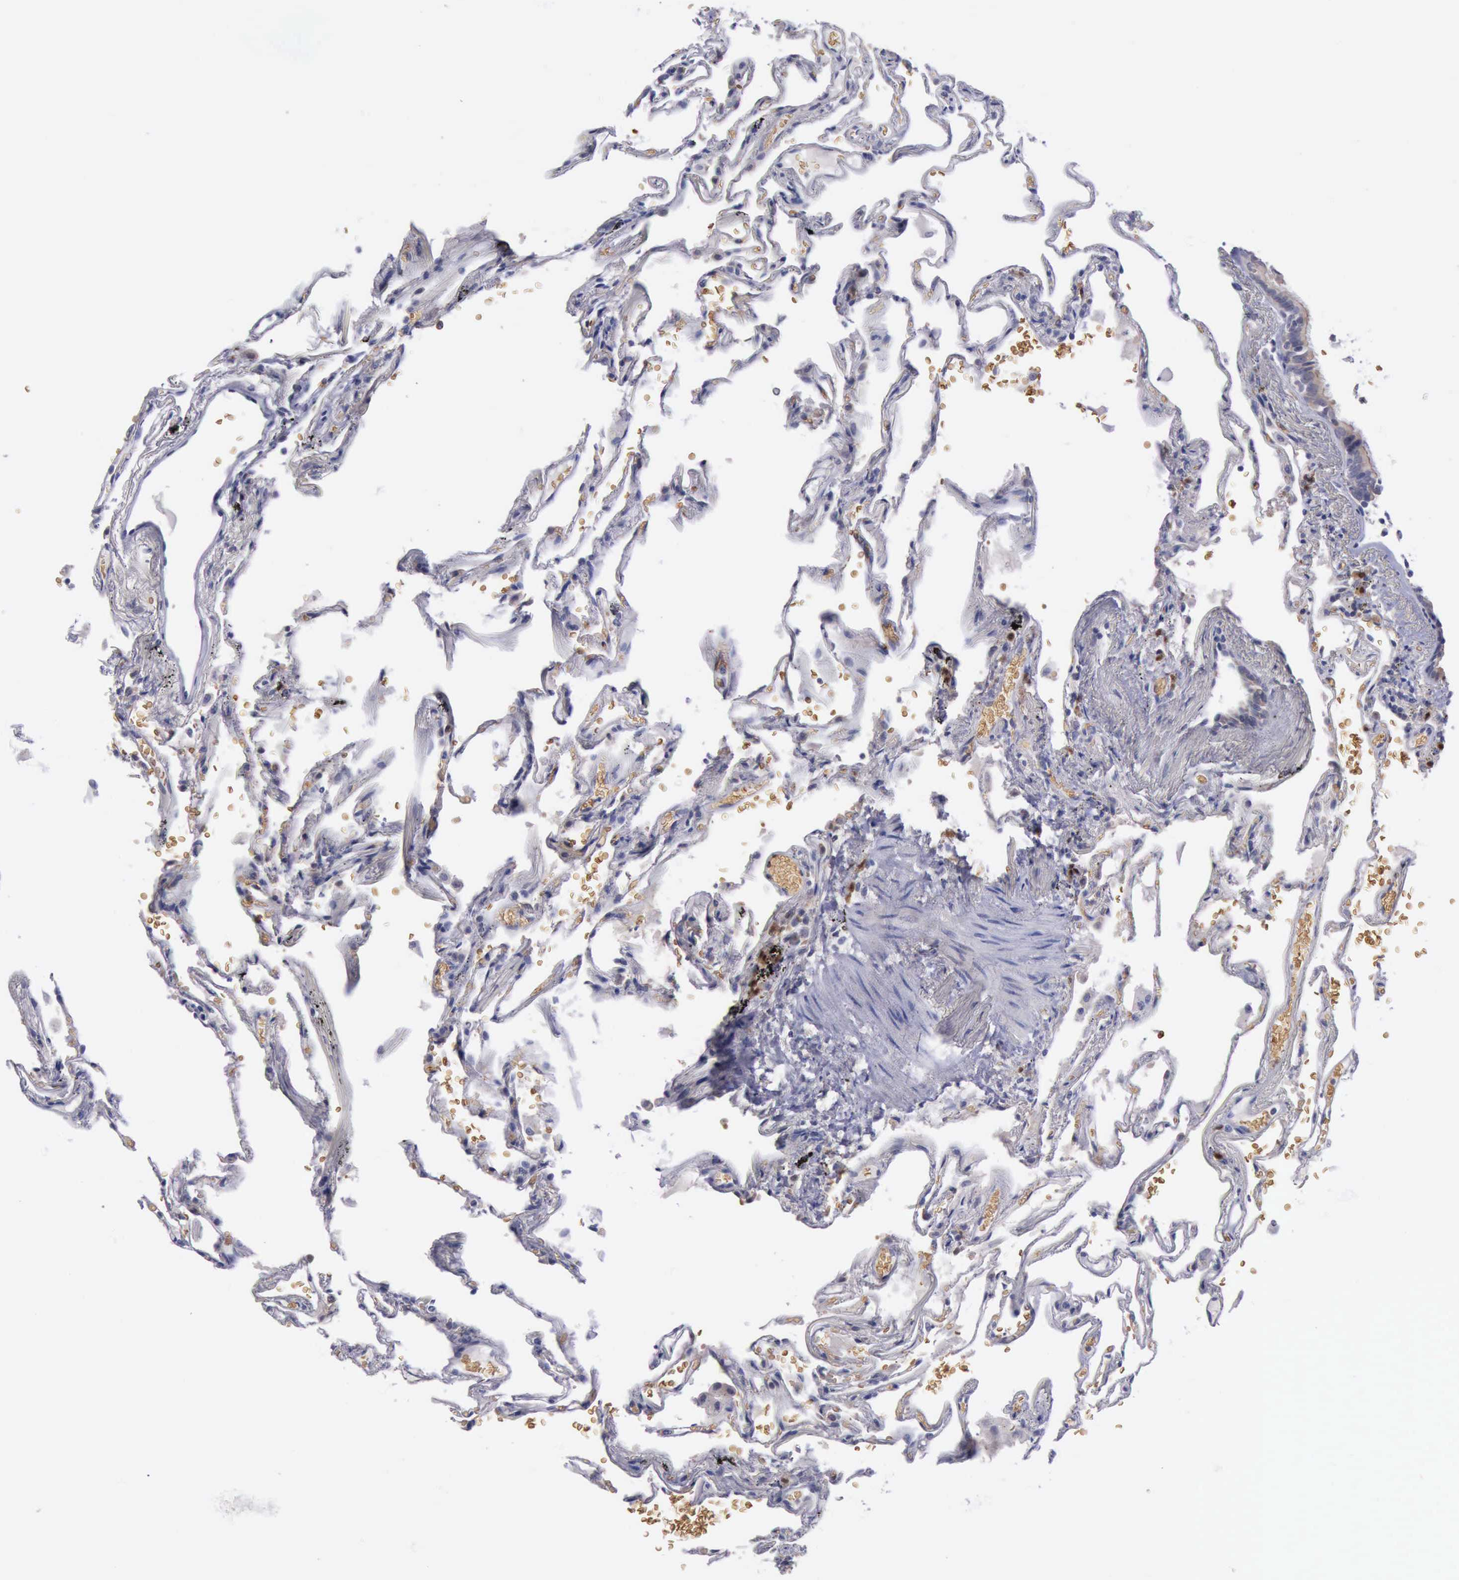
{"staining": {"intensity": "negative", "quantity": "none", "location": "none"}, "tissue": "lung", "cell_type": "Alveolar cells", "image_type": "normal", "snomed": [{"axis": "morphology", "description": "Normal tissue, NOS"}, {"axis": "morphology", "description": "Inflammation, NOS"}, {"axis": "topography", "description": "Lung"}], "caption": "Image shows no significant protein positivity in alveolar cells of benign lung. (DAB (3,3'-diaminobenzidine) IHC with hematoxylin counter stain).", "gene": "CEP128", "patient": {"sex": "male", "age": 69}}